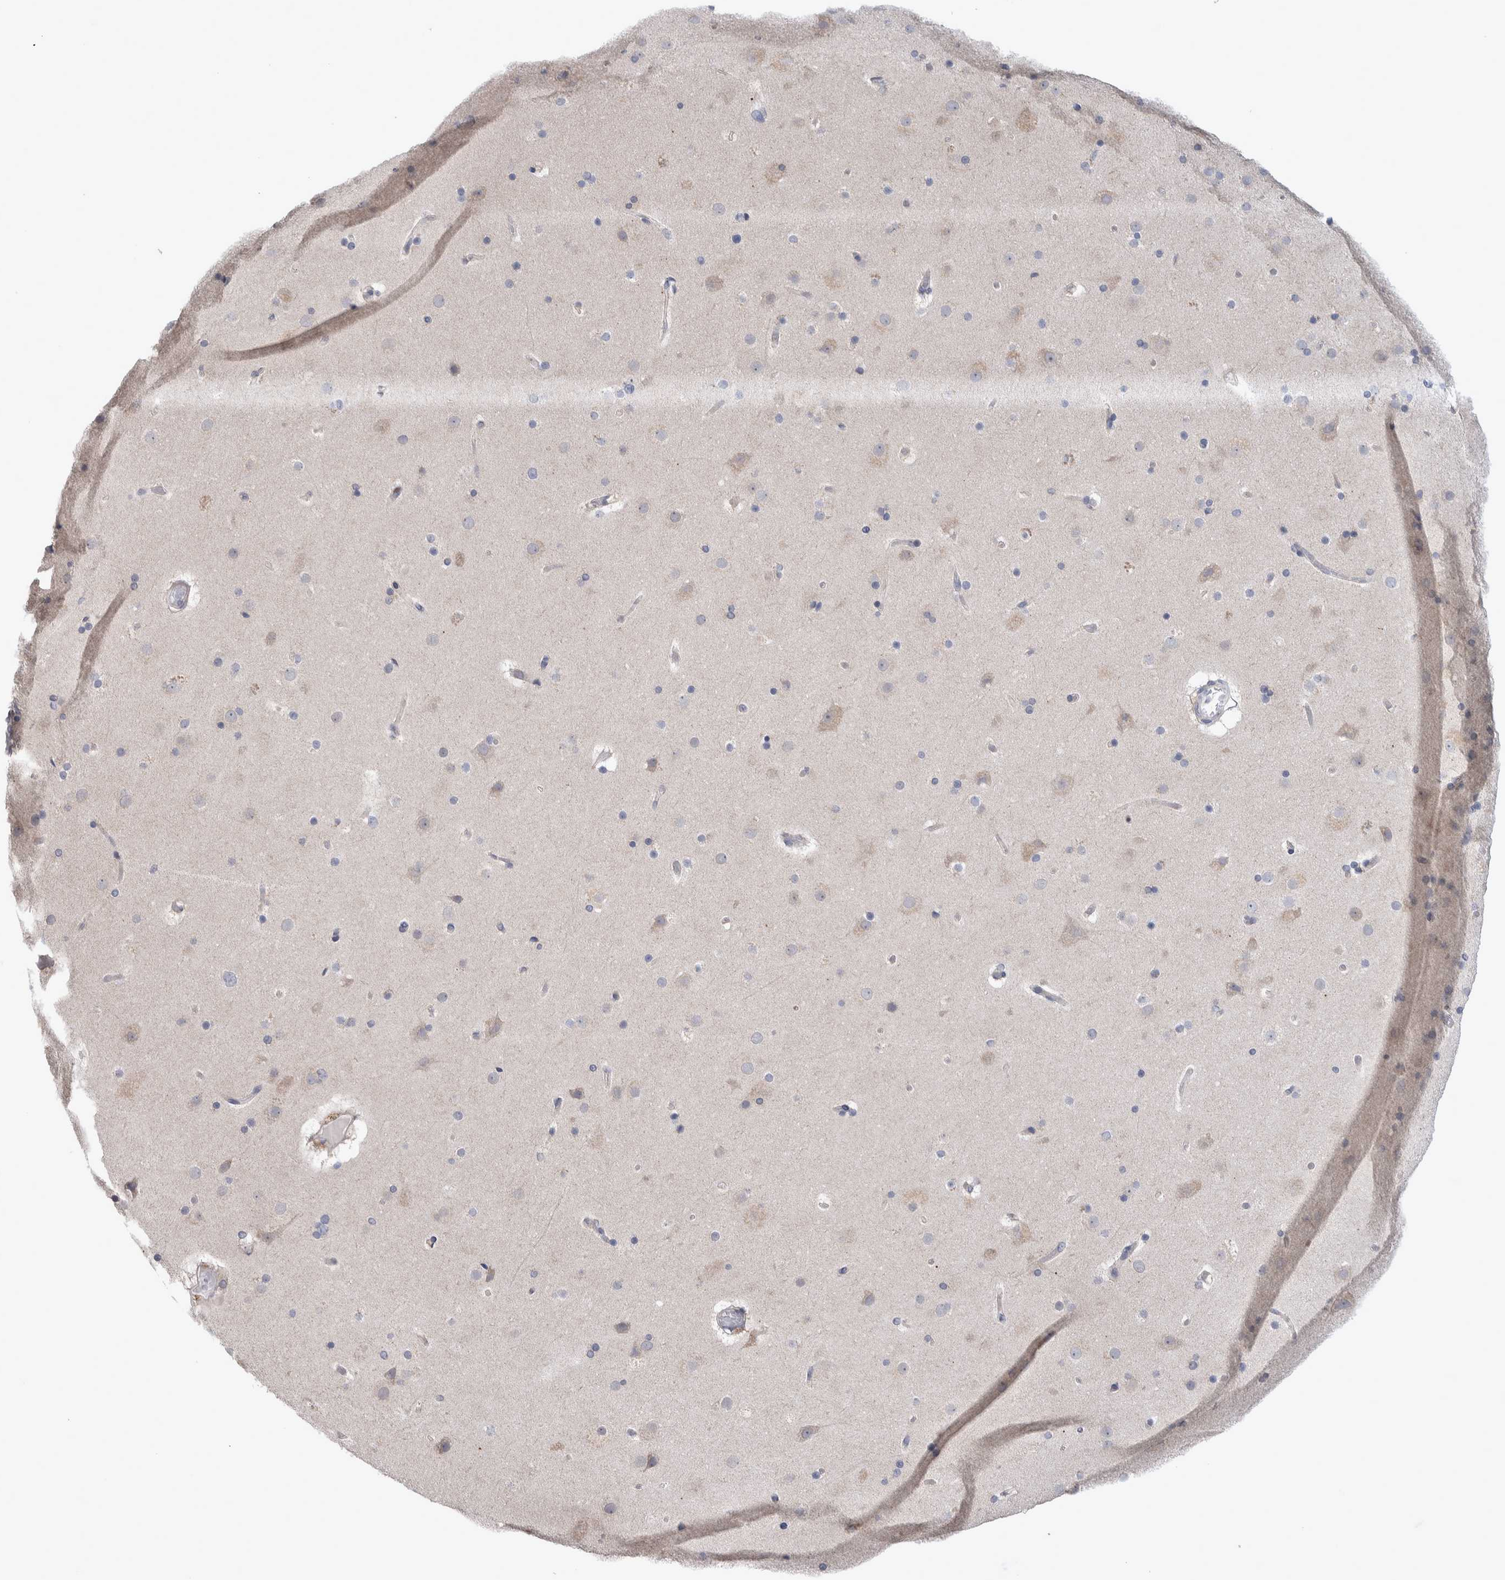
{"staining": {"intensity": "negative", "quantity": "none", "location": "none"}, "tissue": "cerebral cortex", "cell_type": "Endothelial cells", "image_type": "normal", "snomed": [{"axis": "morphology", "description": "Normal tissue, NOS"}, {"axis": "topography", "description": "Cerebral cortex"}], "caption": "This is an immunohistochemistry micrograph of benign human cerebral cortex. There is no expression in endothelial cells.", "gene": "IBTK", "patient": {"sex": "male", "age": 57}}